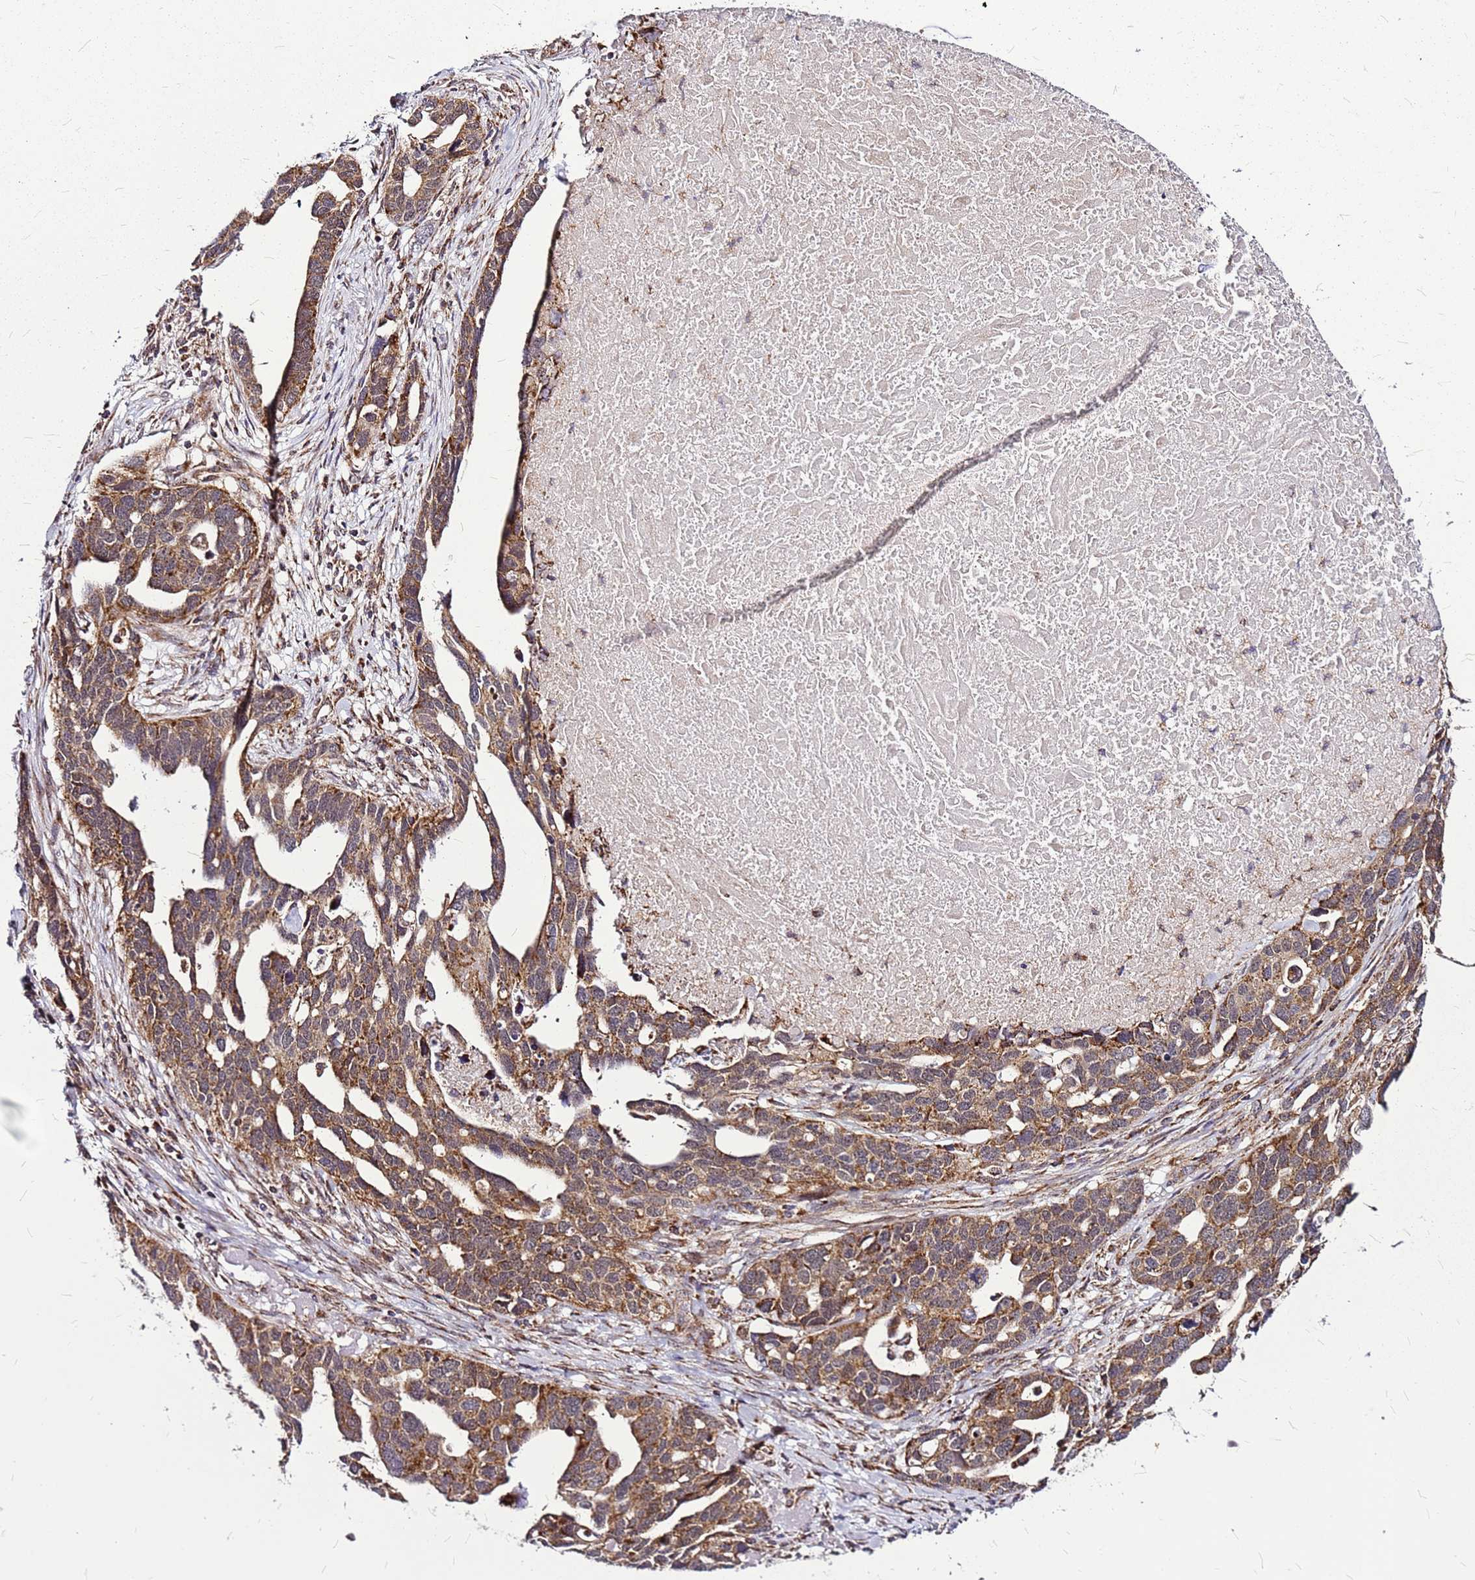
{"staining": {"intensity": "moderate", "quantity": ">75%", "location": "cytoplasmic/membranous"}, "tissue": "ovarian cancer", "cell_type": "Tumor cells", "image_type": "cancer", "snomed": [{"axis": "morphology", "description": "Cystadenocarcinoma, serous, NOS"}, {"axis": "topography", "description": "Ovary"}], "caption": "Immunohistochemical staining of human serous cystadenocarcinoma (ovarian) shows moderate cytoplasmic/membranous protein positivity in about >75% of tumor cells.", "gene": "OR51T1", "patient": {"sex": "female", "age": 54}}